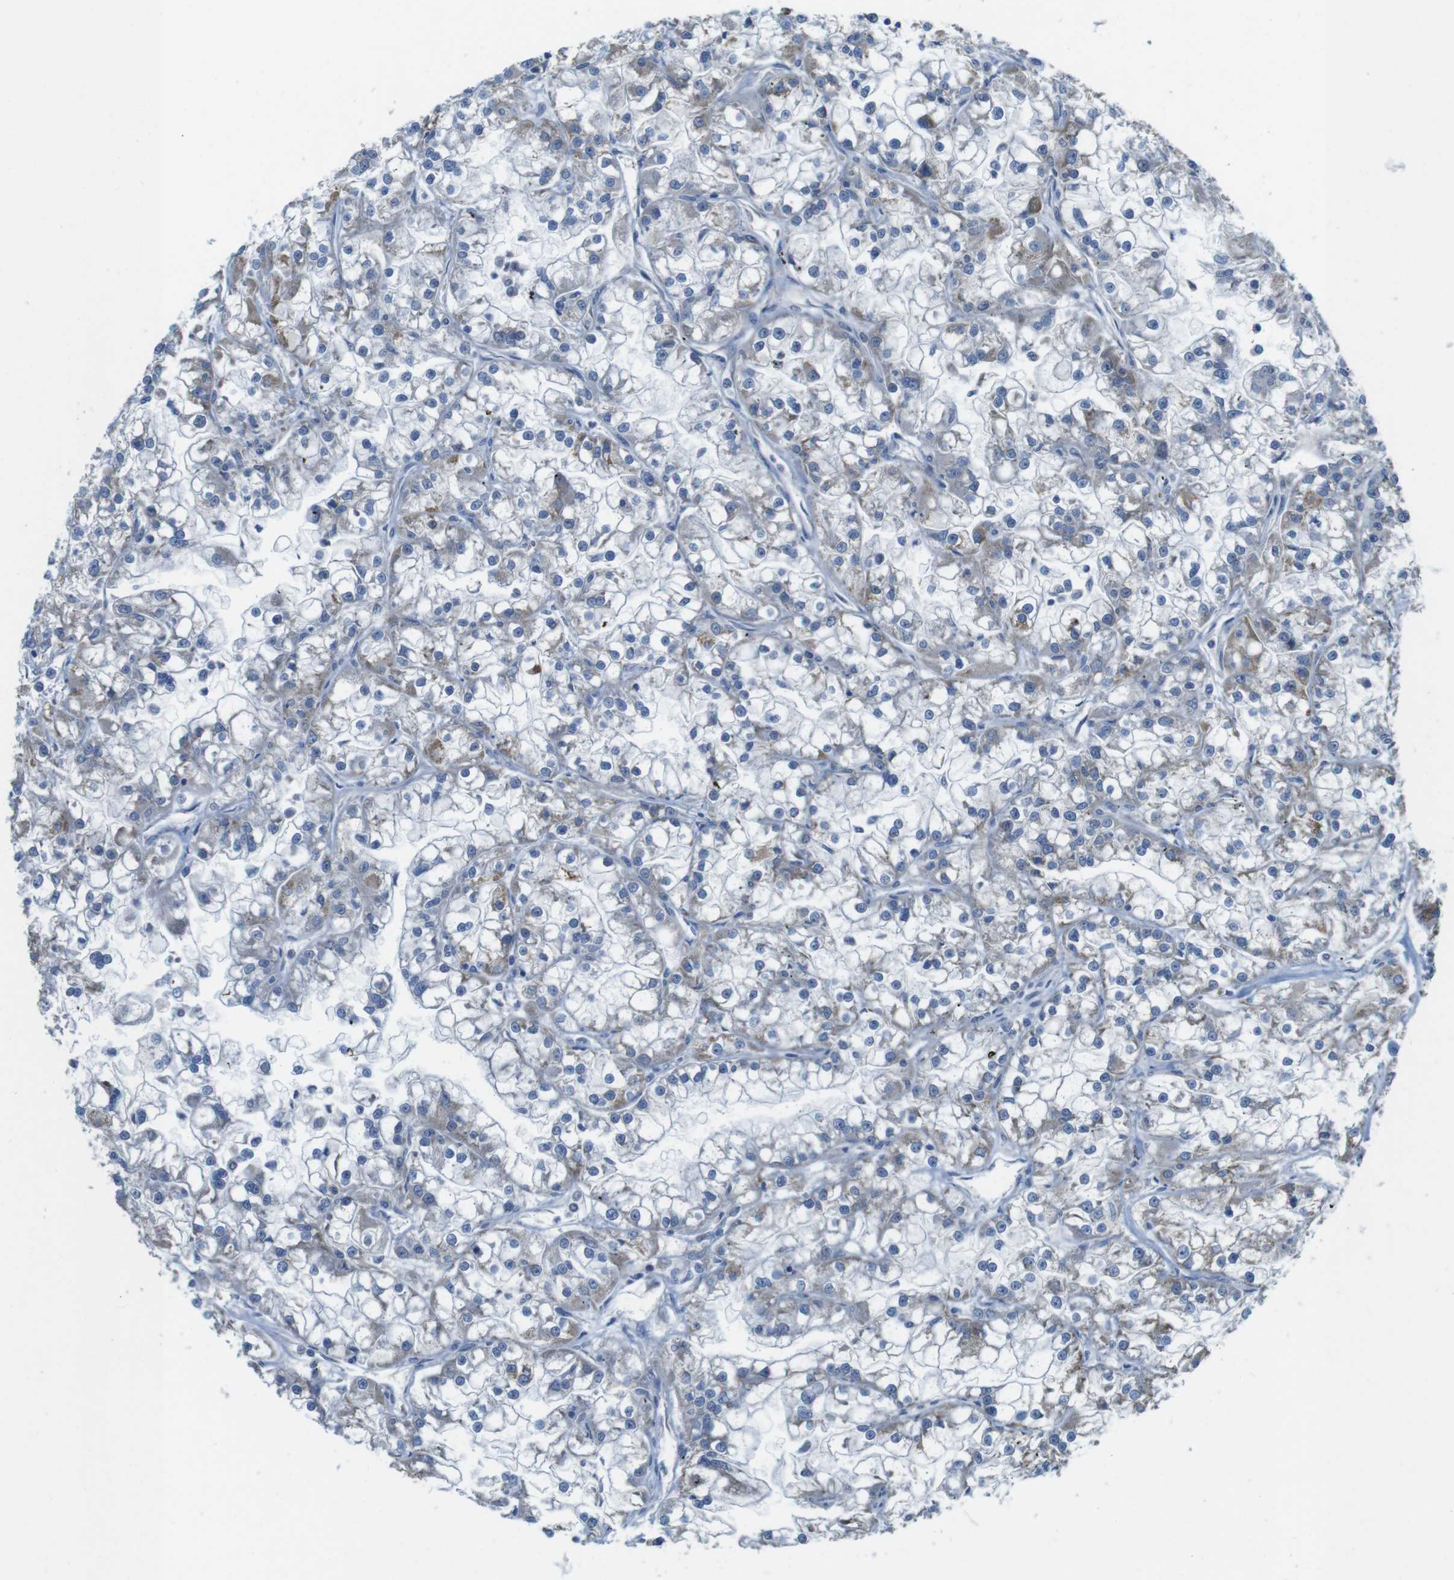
{"staining": {"intensity": "weak", "quantity": "<25%", "location": "cytoplasmic/membranous"}, "tissue": "renal cancer", "cell_type": "Tumor cells", "image_type": "cancer", "snomed": [{"axis": "morphology", "description": "Adenocarcinoma, NOS"}, {"axis": "topography", "description": "Kidney"}], "caption": "Renal adenocarcinoma was stained to show a protein in brown. There is no significant expression in tumor cells.", "gene": "MARCHF1", "patient": {"sex": "female", "age": 52}}